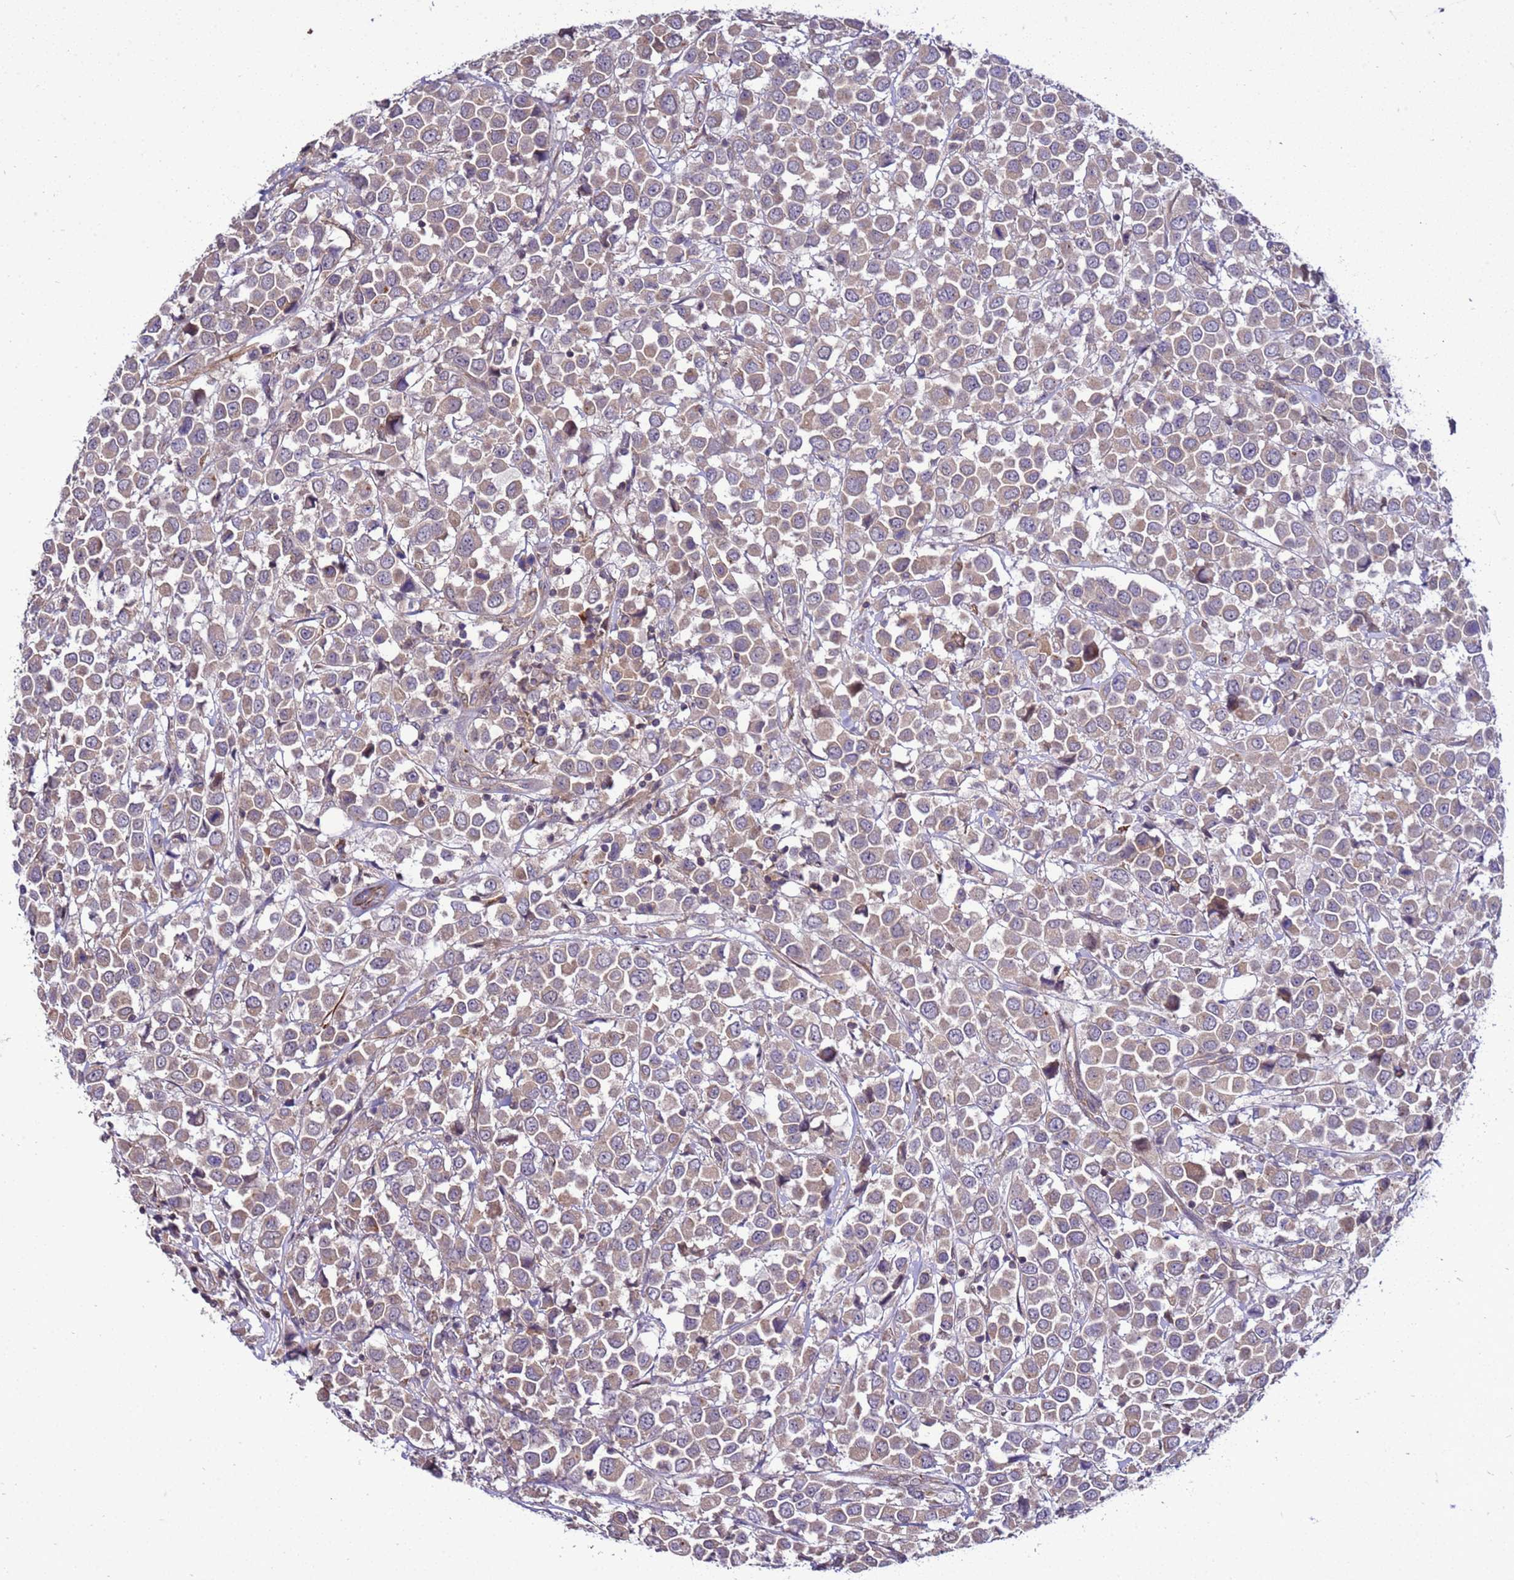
{"staining": {"intensity": "weak", "quantity": ">75%", "location": "cytoplasmic/membranous"}, "tissue": "breast cancer", "cell_type": "Tumor cells", "image_type": "cancer", "snomed": [{"axis": "morphology", "description": "Duct carcinoma"}, {"axis": "topography", "description": "Breast"}], "caption": "Human breast cancer (infiltrating ductal carcinoma) stained for a protein (brown) reveals weak cytoplasmic/membranous positive positivity in about >75% of tumor cells.", "gene": "GEN1", "patient": {"sex": "female", "age": 61}}